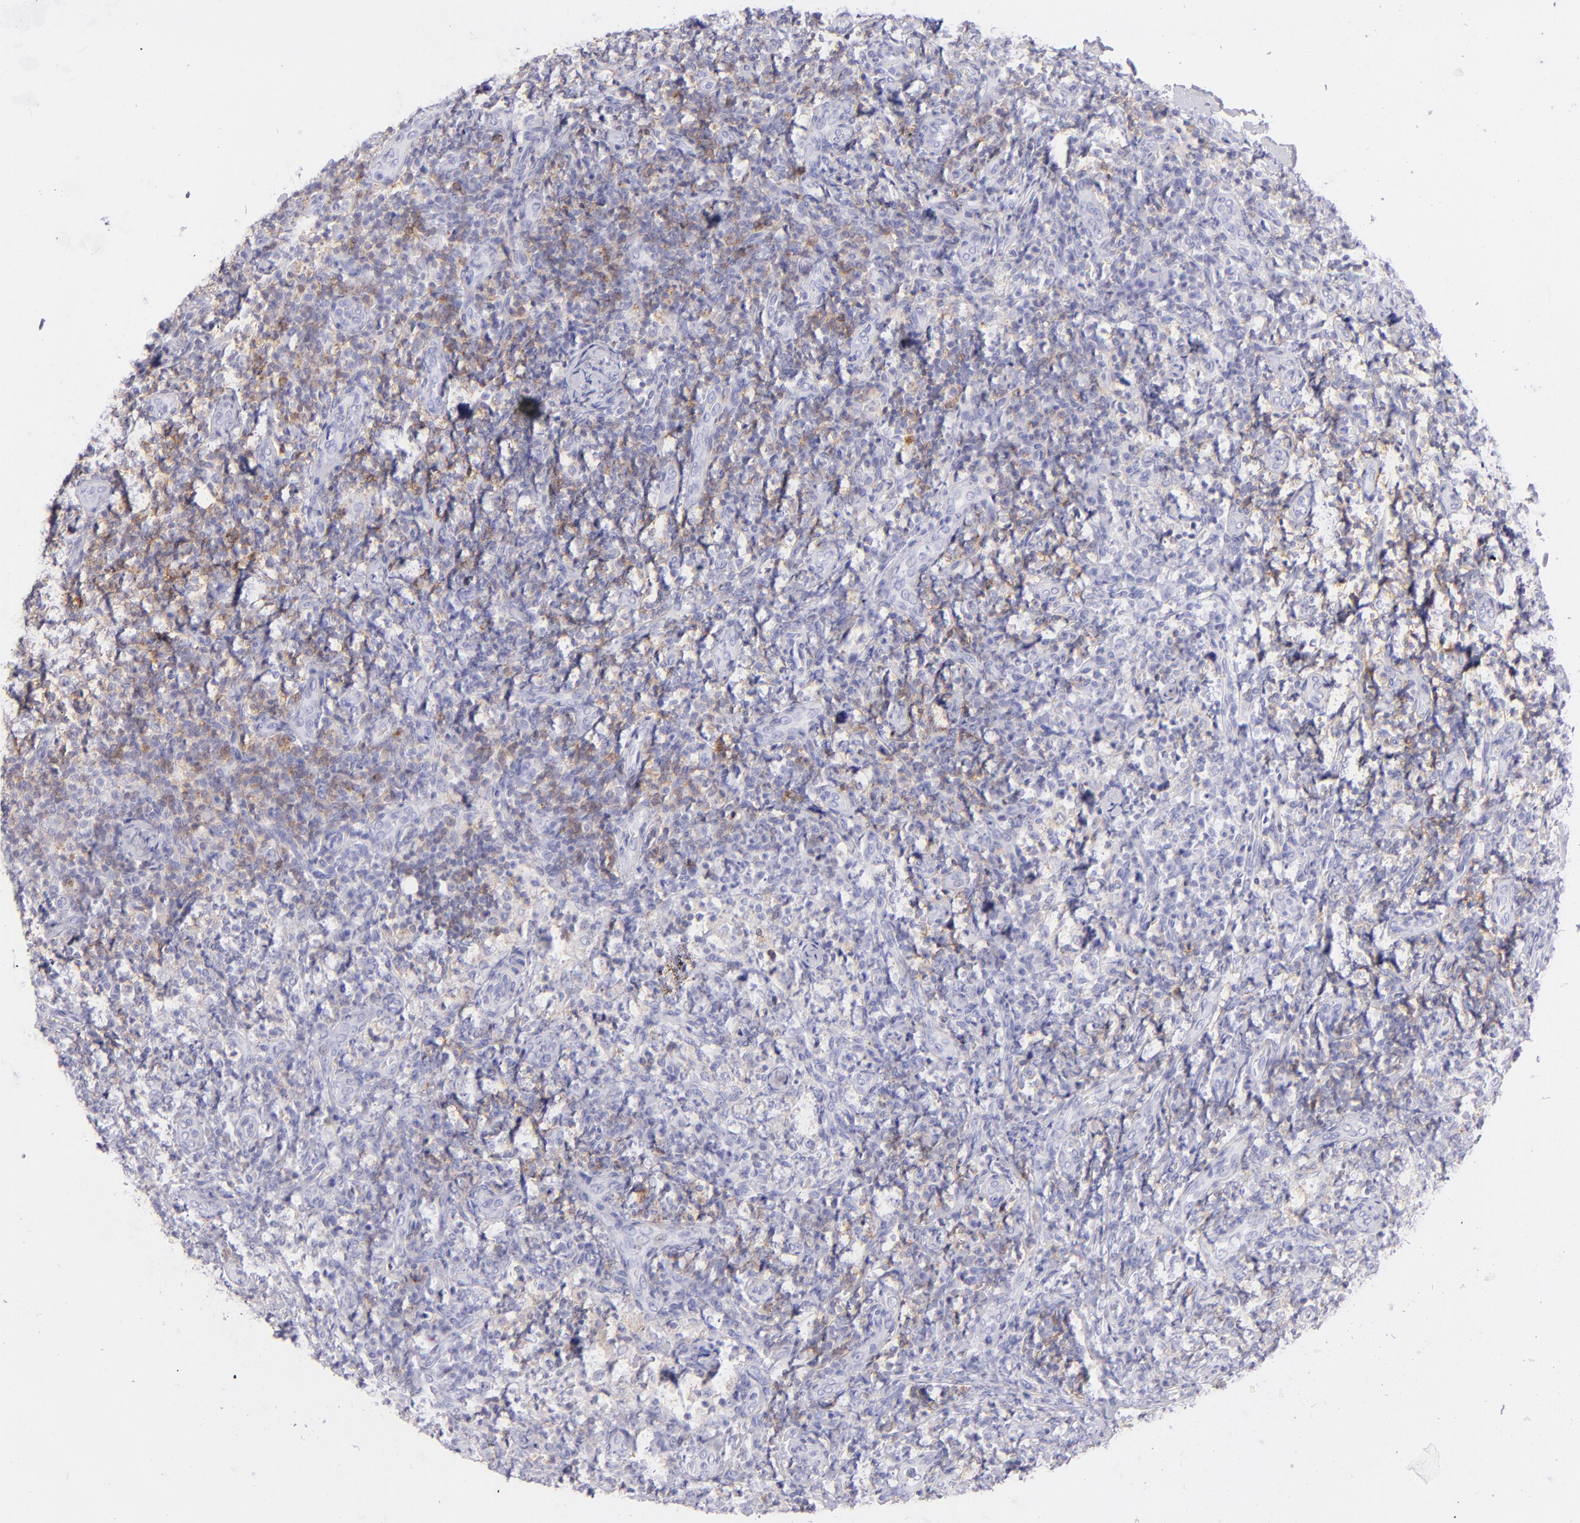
{"staining": {"intensity": "moderate", "quantity": "<25%", "location": "cytoplasmic/membranous"}, "tissue": "lymph node", "cell_type": "Germinal center cells", "image_type": "normal", "snomed": [{"axis": "morphology", "description": "Normal tissue, NOS"}, {"axis": "morphology", "description": "Inflammation, NOS"}, {"axis": "topography", "description": "Lymph node"}], "caption": "Immunohistochemical staining of benign human lymph node exhibits <25% levels of moderate cytoplasmic/membranous protein positivity in about <25% of germinal center cells. The staining is performed using DAB (3,3'-diaminobenzidine) brown chromogen to label protein expression. The nuclei are counter-stained blue using hematoxylin.", "gene": "CD69", "patient": {"sex": "male", "age": 46}}